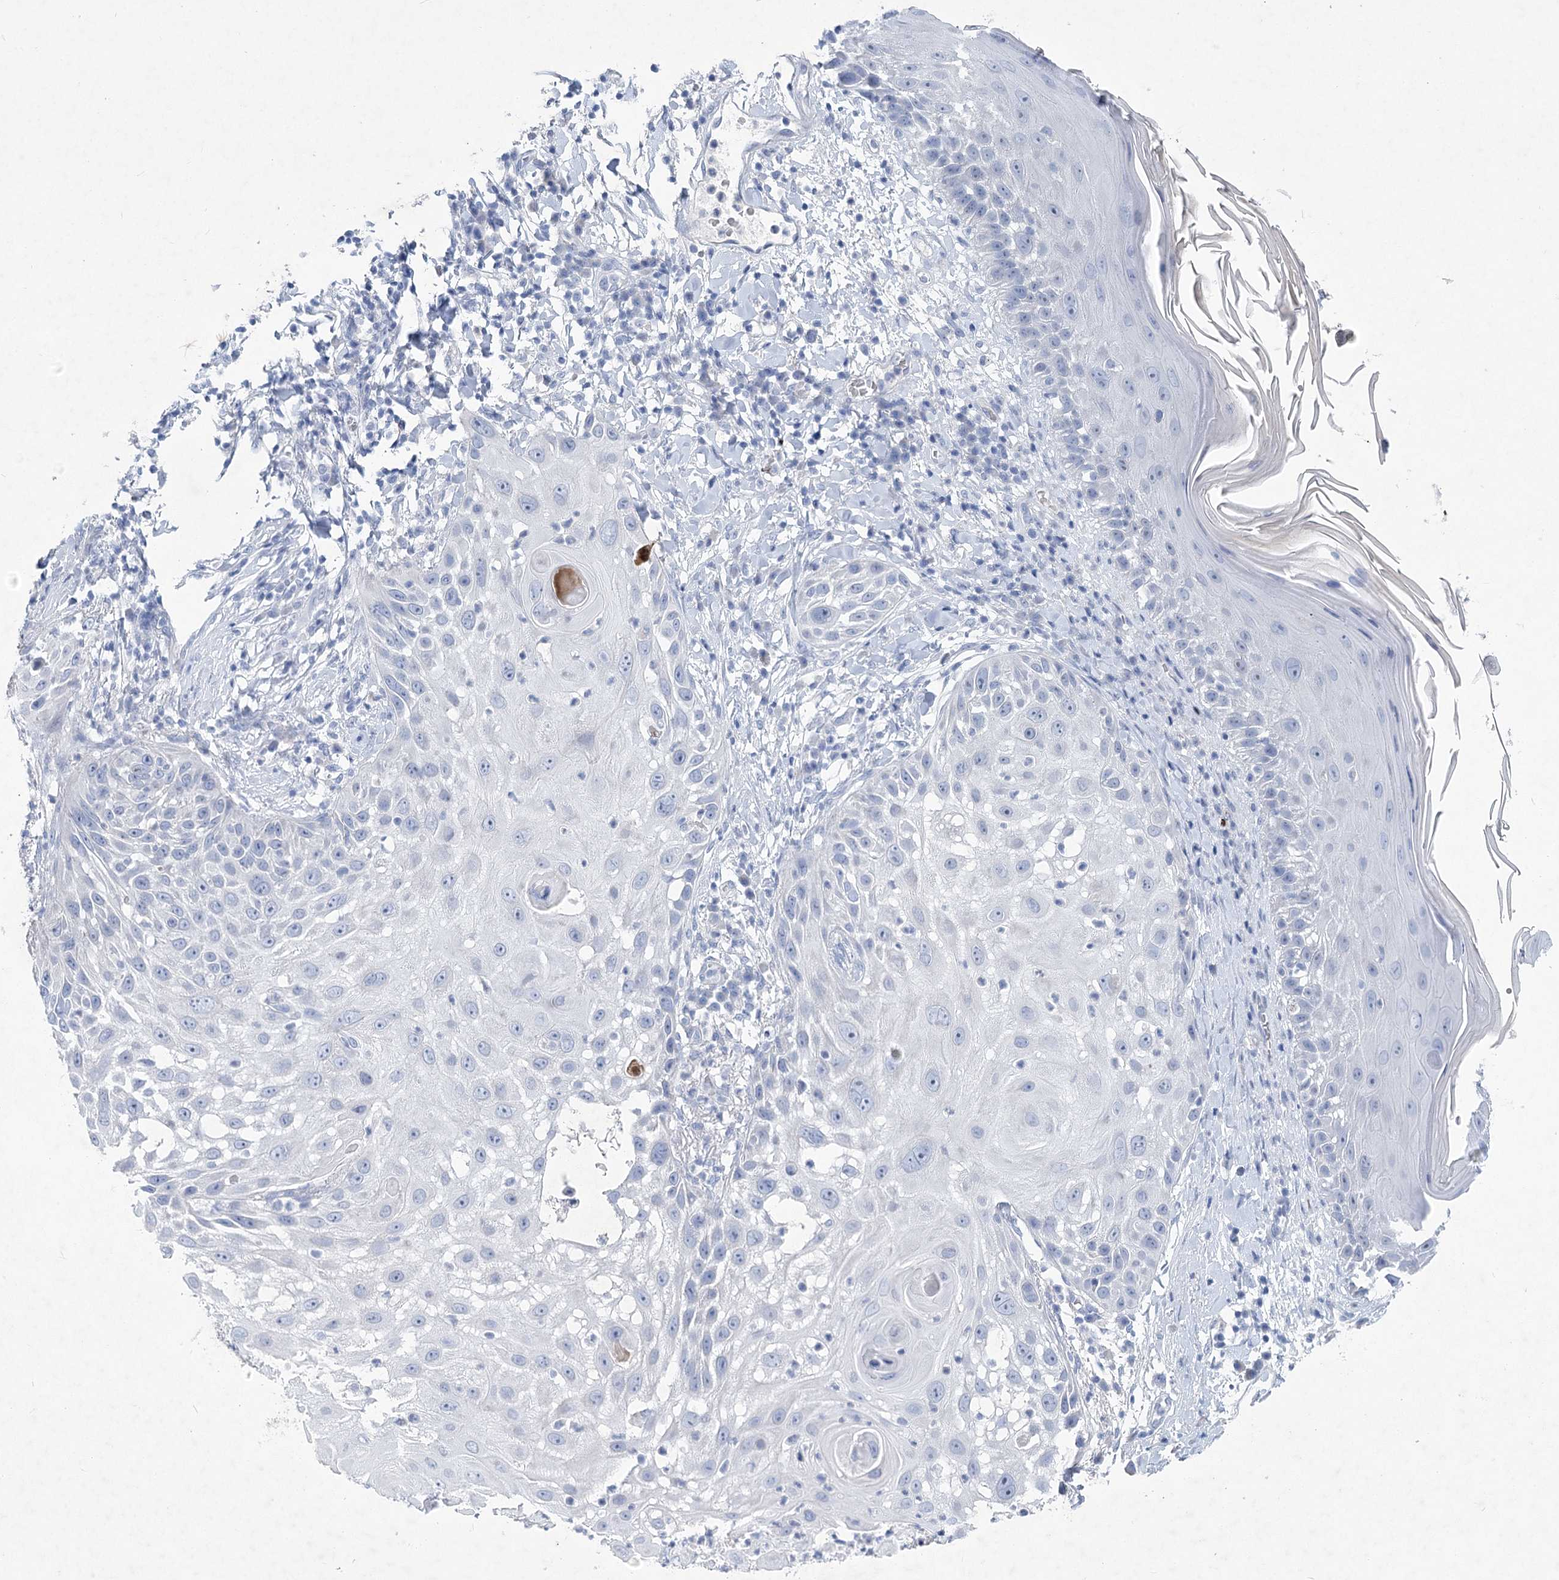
{"staining": {"intensity": "negative", "quantity": "none", "location": "none"}, "tissue": "skin cancer", "cell_type": "Tumor cells", "image_type": "cancer", "snomed": [{"axis": "morphology", "description": "Squamous cell carcinoma, NOS"}, {"axis": "topography", "description": "Skin"}], "caption": "An image of human squamous cell carcinoma (skin) is negative for staining in tumor cells.", "gene": "WDR74", "patient": {"sex": "female", "age": 44}}